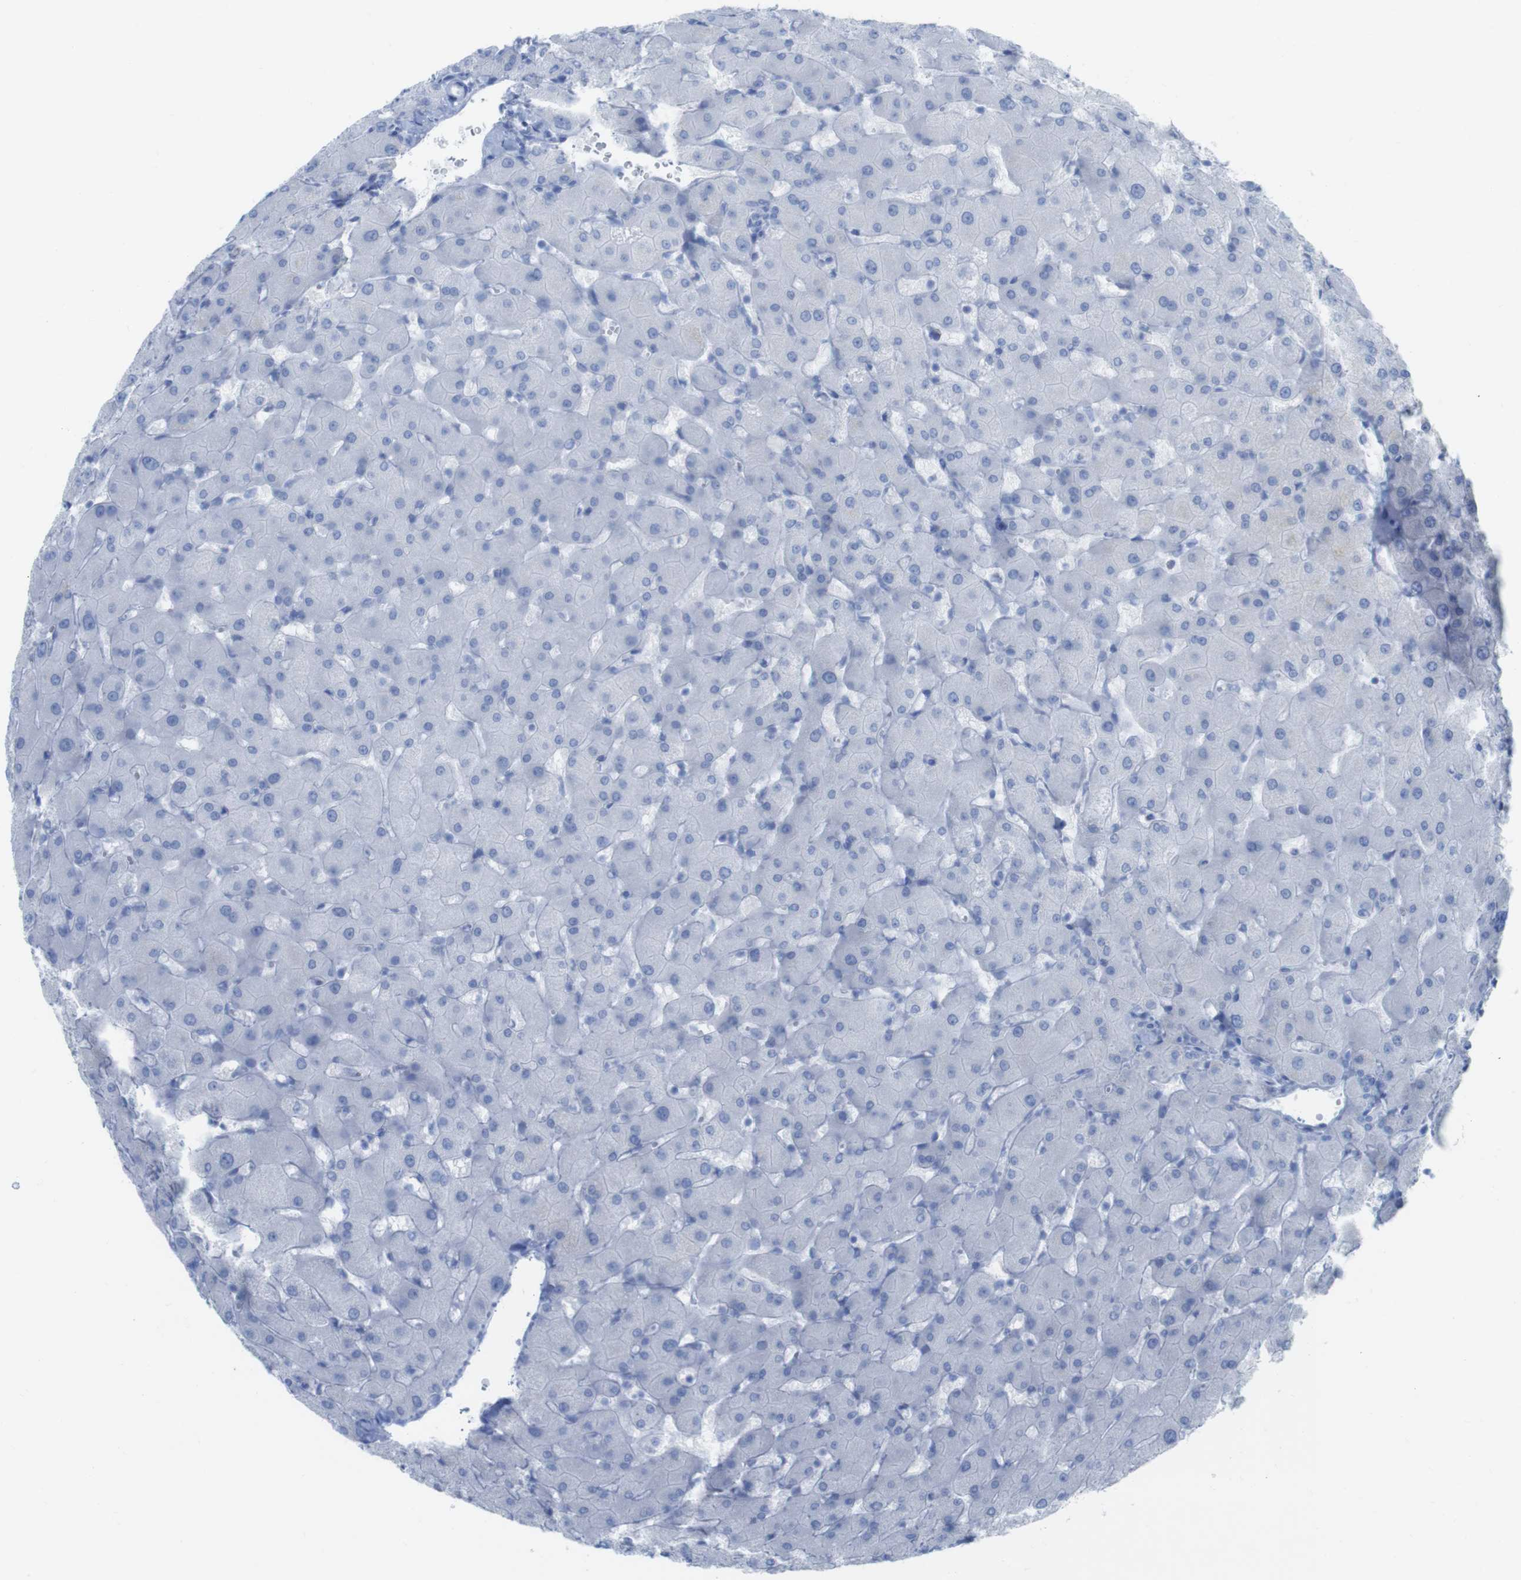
{"staining": {"intensity": "negative", "quantity": "none", "location": "none"}, "tissue": "liver", "cell_type": "Cholangiocytes", "image_type": "normal", "snomed": [{"axis": "morphology", "description": "Normal tissue, NOS"}, {"axis": "topography", "description": "Liver"}], "caption": "Protein analysis of unremarkable liver demonstrates no significant staining in cholangiocytes. (Immunohistochemistry (ihc), brightfield microscopy, high magnification).", "gene": "MYH7", "patient": {"sex": "female", "age": 63}}